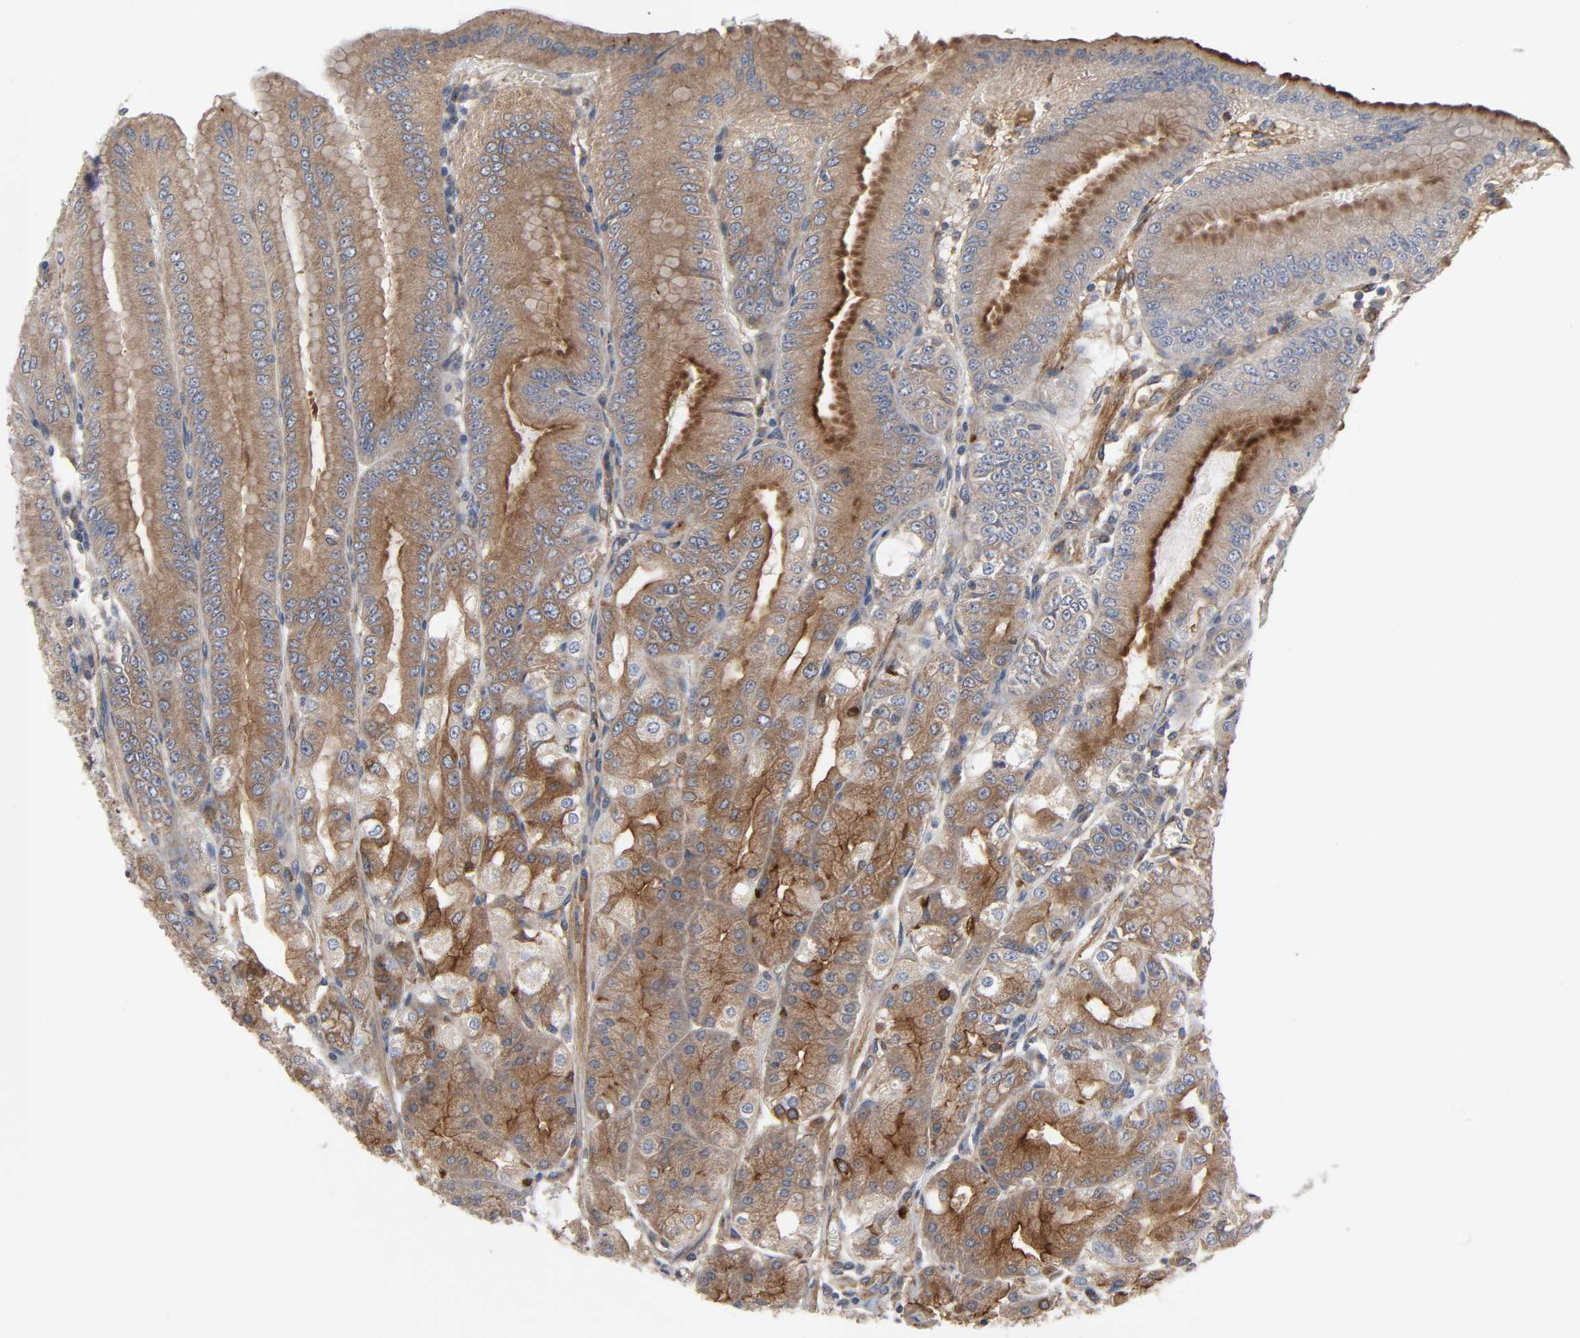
{"staining": {"intensity": "strong", "quantity": ">75%", "location": "cytoplasmic/membranous"}, "tissue": "stomach", "cell_type": "Glandular cells", "image_type": "normal", "snomed": [{"axis": "morphology", "description": "Normal tissue, NOS"}, {"axis": "topography", "description": "Stomach, lower"}], "caption": "DAB (3,3'-diaminobenzidine) immunohistochemical staining of benign human stomach displays strong cytoplasmic/membranous protein expression in about >75% of glandular cells. (DAB = brown stain, brightfield microscopy at high magnification).", "gene": "ARHGAP1", "patient": {"sex": "male", "age": 71}}